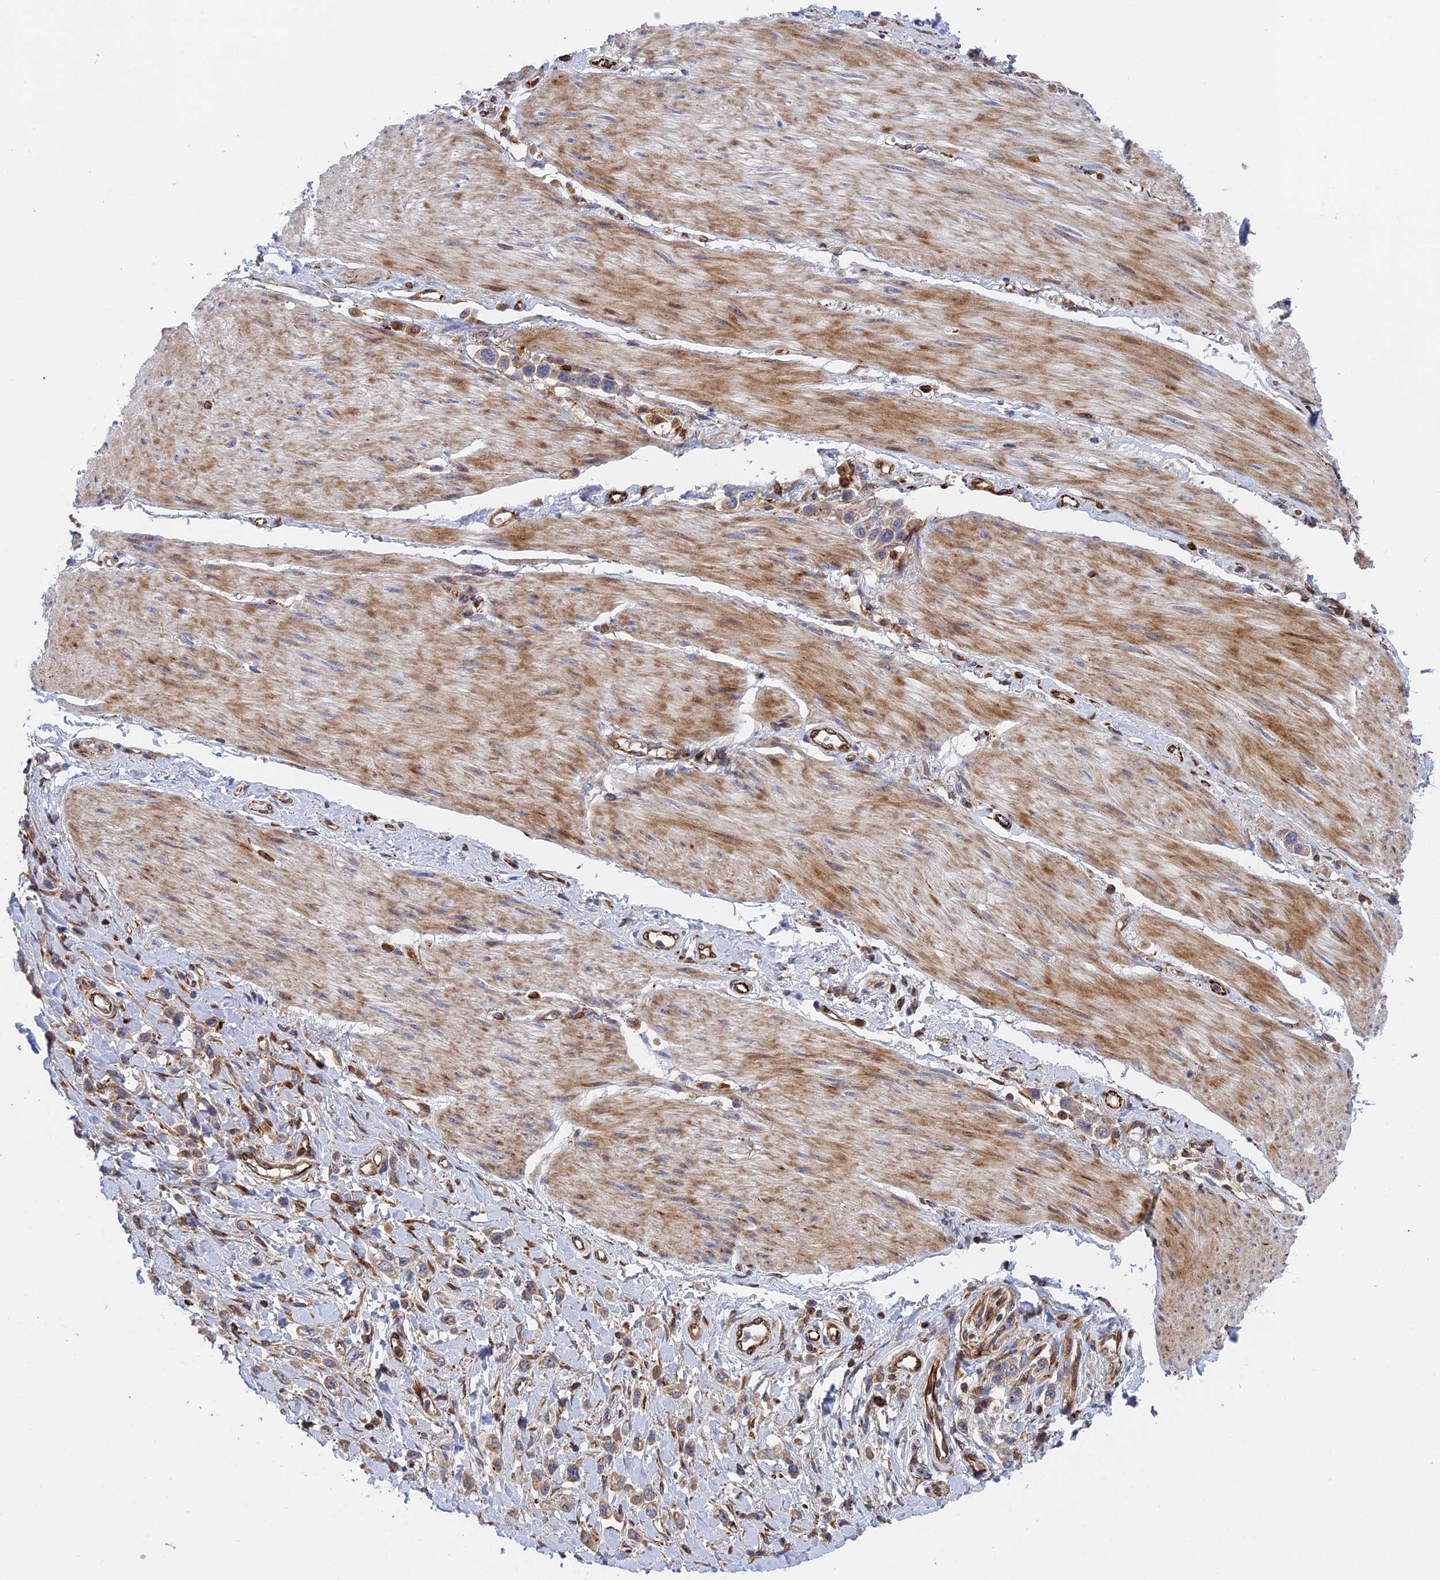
{"staining": {"intensity": "weak", "quantity": "25%-75%", "location": "cytoplasmic/membranous"}, "tissue": "stomach cancer", "cell_type": "Tumor cells", "image_type": "cancer", "snomed": [{"axis": "morphology", "description": "Adenocarcinoma, NOS"}, {"axis": "topography", "description": "Stomach"}], "caption": "Stomach cancer stained with DAB (3,3'-diaminobenzidine) immunohistochemistry (IHC) displays low levels of weak cytoplasmic/membranous expression in about 25%-75% of tumor cells. (DAB (3,3'-diaminobenzidine) IHC, brown staining for protein, blue staining for nuclei).", "gene": "PPP2R3C", "patient": {"sex": "female", "age": 65}}